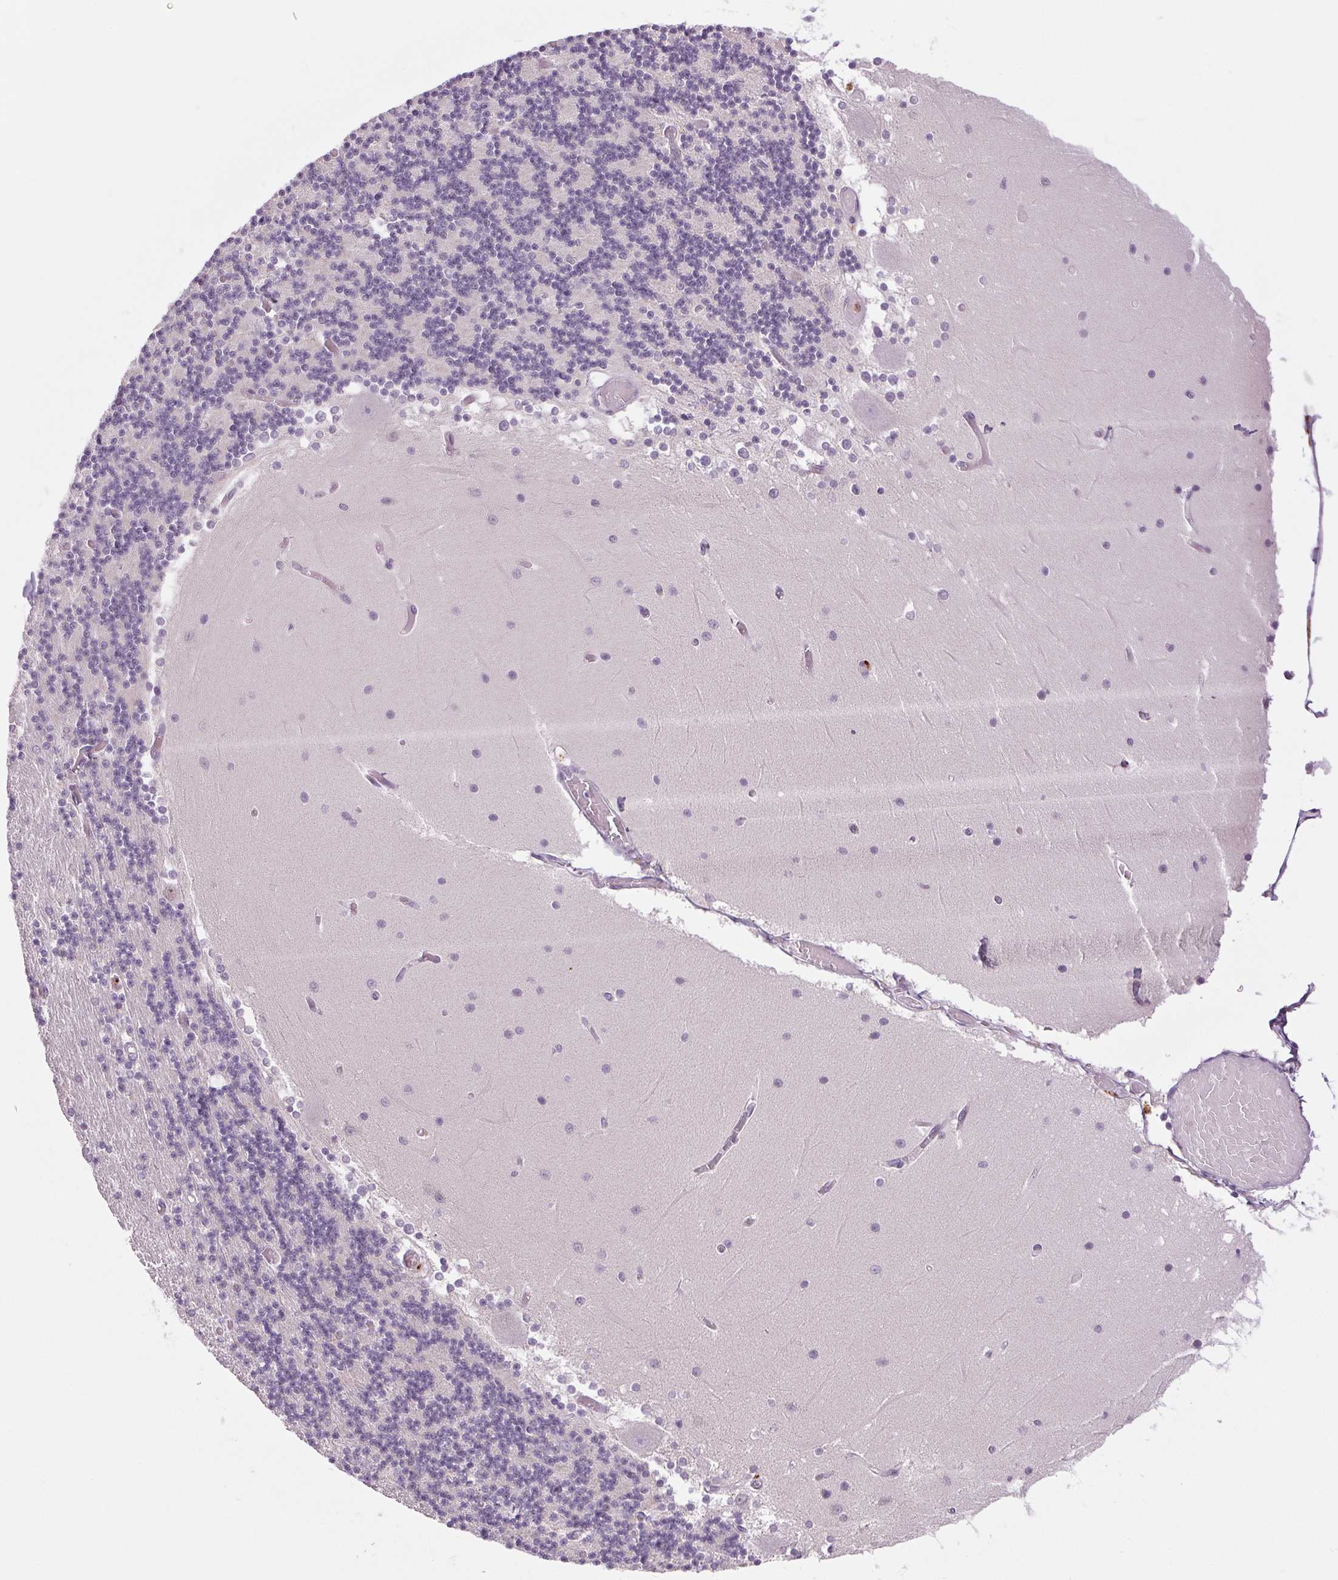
{"staining": {"intensity": "negative", "quantity": "none", "location": "none"}, "tissue": "cerebellum", "cell_type": "Cells in granular layer", "image_type": "normal", "snomed": [{"axis": "morphology", "description": "Normal tissue, NOS"}, {"axis": "topography", "description": "Cerebellum"}], "caption": "Protein analysis of benign cerebellum demonstrates no significant staining in cells in granular layer.", "gene": "SMIM6", "patient": {"sex": "female", "age": 28}}